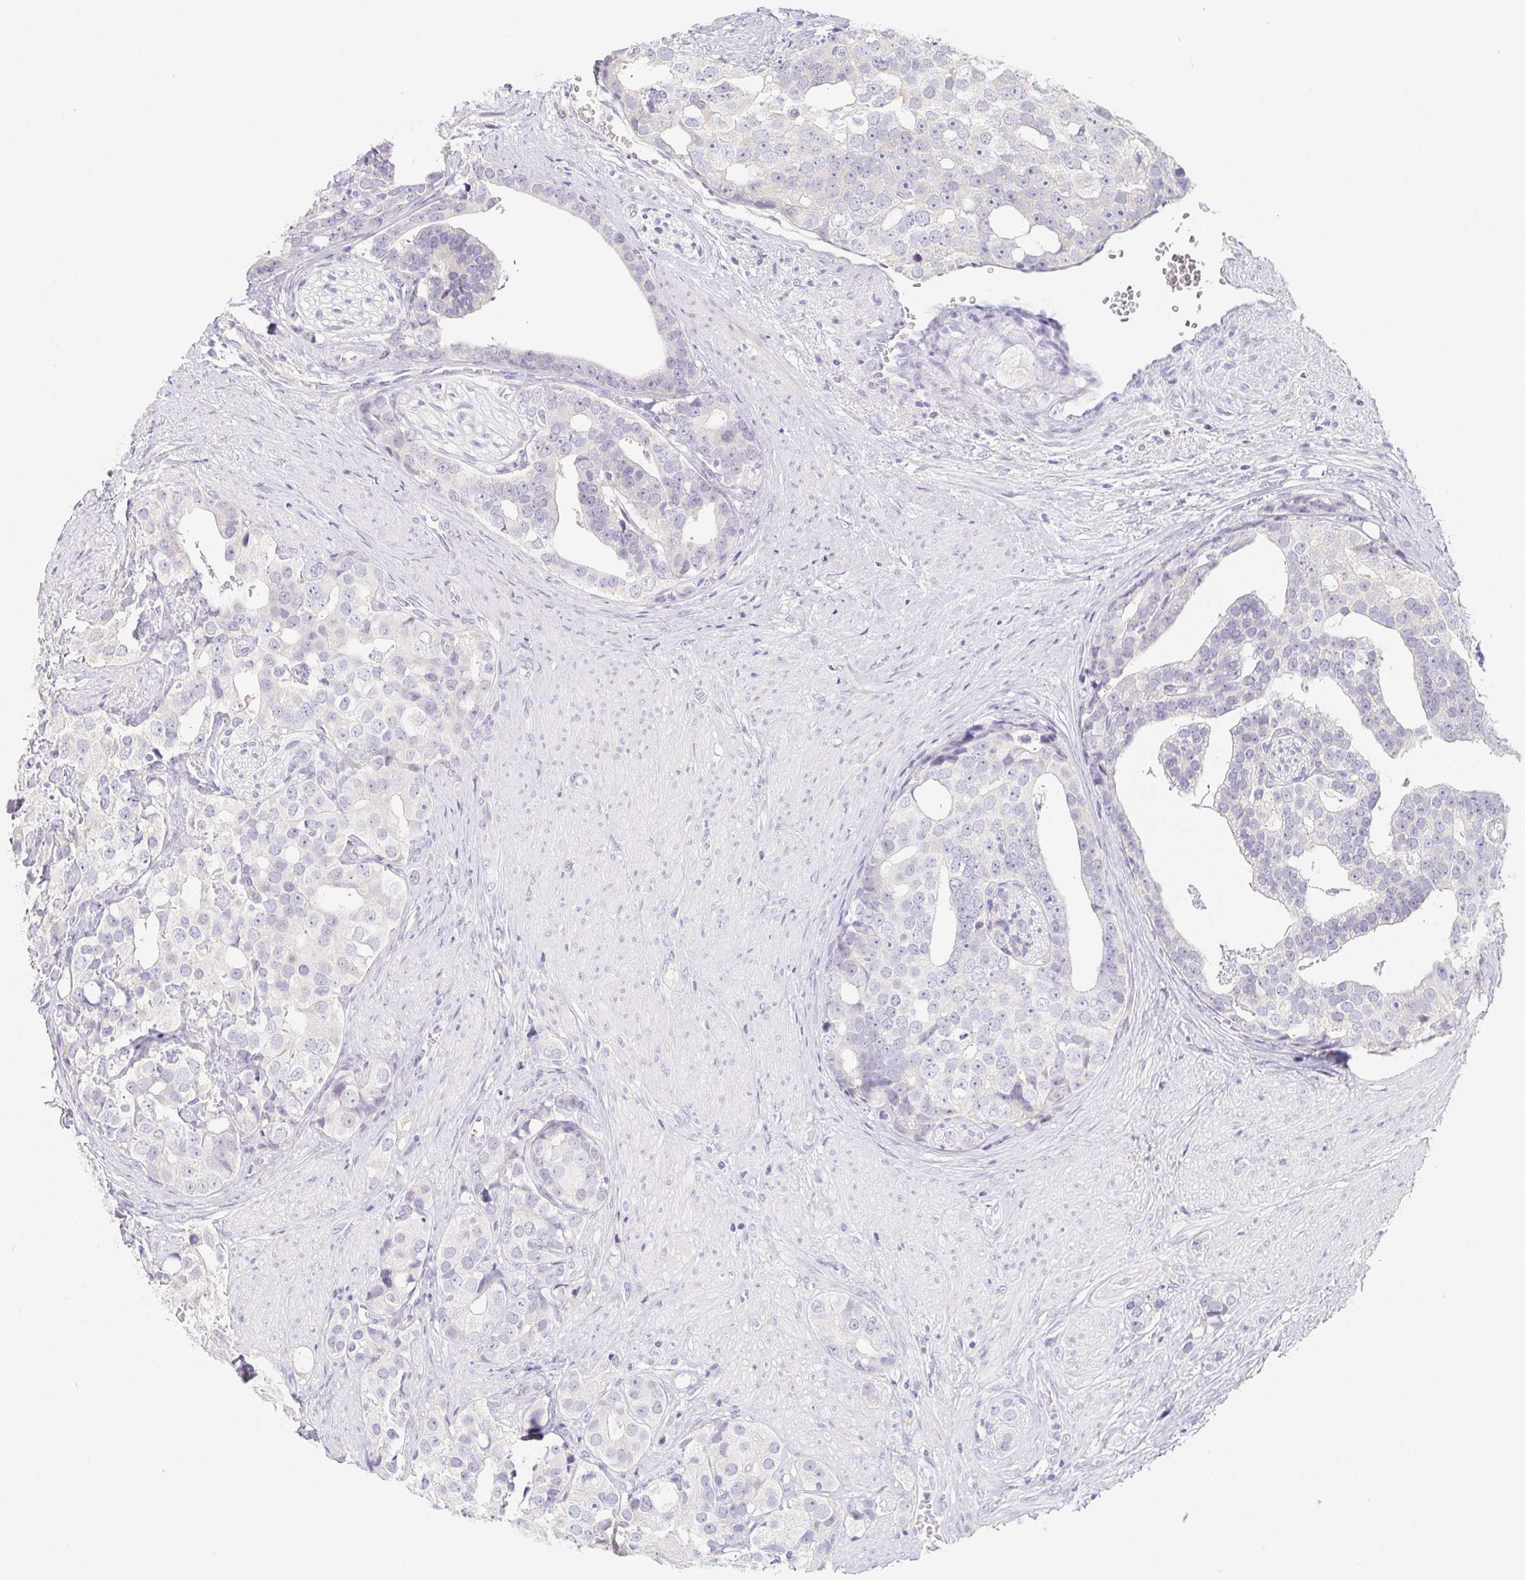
{"staining": {"intensity": "negative", "quantity": "none", "location": "none"}, "tissue": "prostate cancer", "cell_type": "Tumor cells", "image_type": "cancer", "snomed": [{"axis": "morphology", "description": "Adenocarcinoma, High grade"}, {"axis": "topography", "description": "Prostate"}], "caption": "A histopathology image of prostate adenocarcinoma (high-grade) stained for a protein demonstrates no brown staining in tumor cells.", "gene": "GLIPR1L1", "patient": {"sex": "male", "age": 71}}